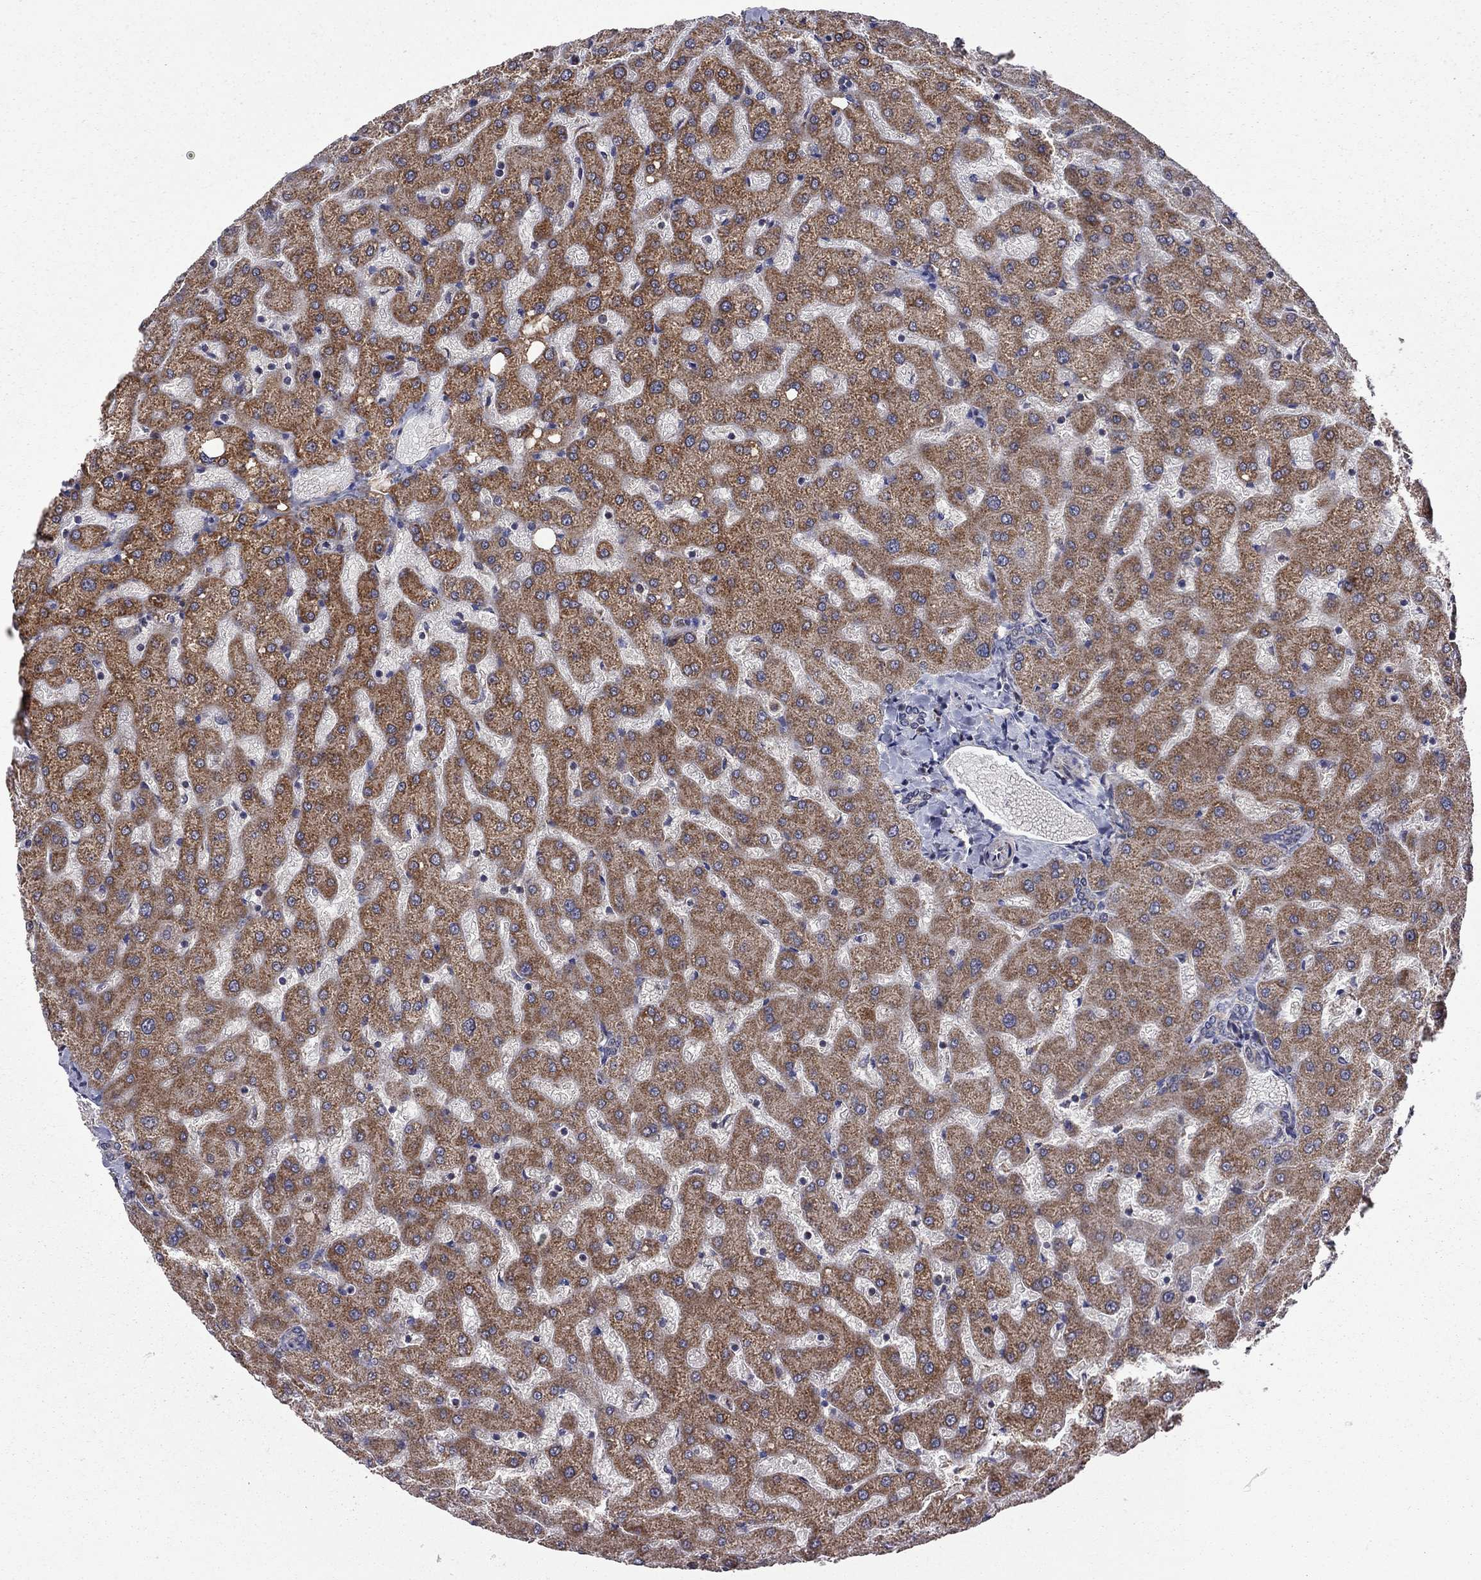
{"staining": {"intensity": "negative", "quantity": "none", "location": "none"}, "tissue": "liver", "cell_type": "Cholangiocytes", "image_type": "normal", "snomed": [{"axis": "morphology", "description": "Normal tissue, NOS"}, {"axis": "topography", "description": "Liver"}], "caption": "A histopathology image of liver stained for a protein displays no brown staining in cholangiocytes.", "gene": "NDUFB1", "patient": {"sex": "female", "age": 50}}